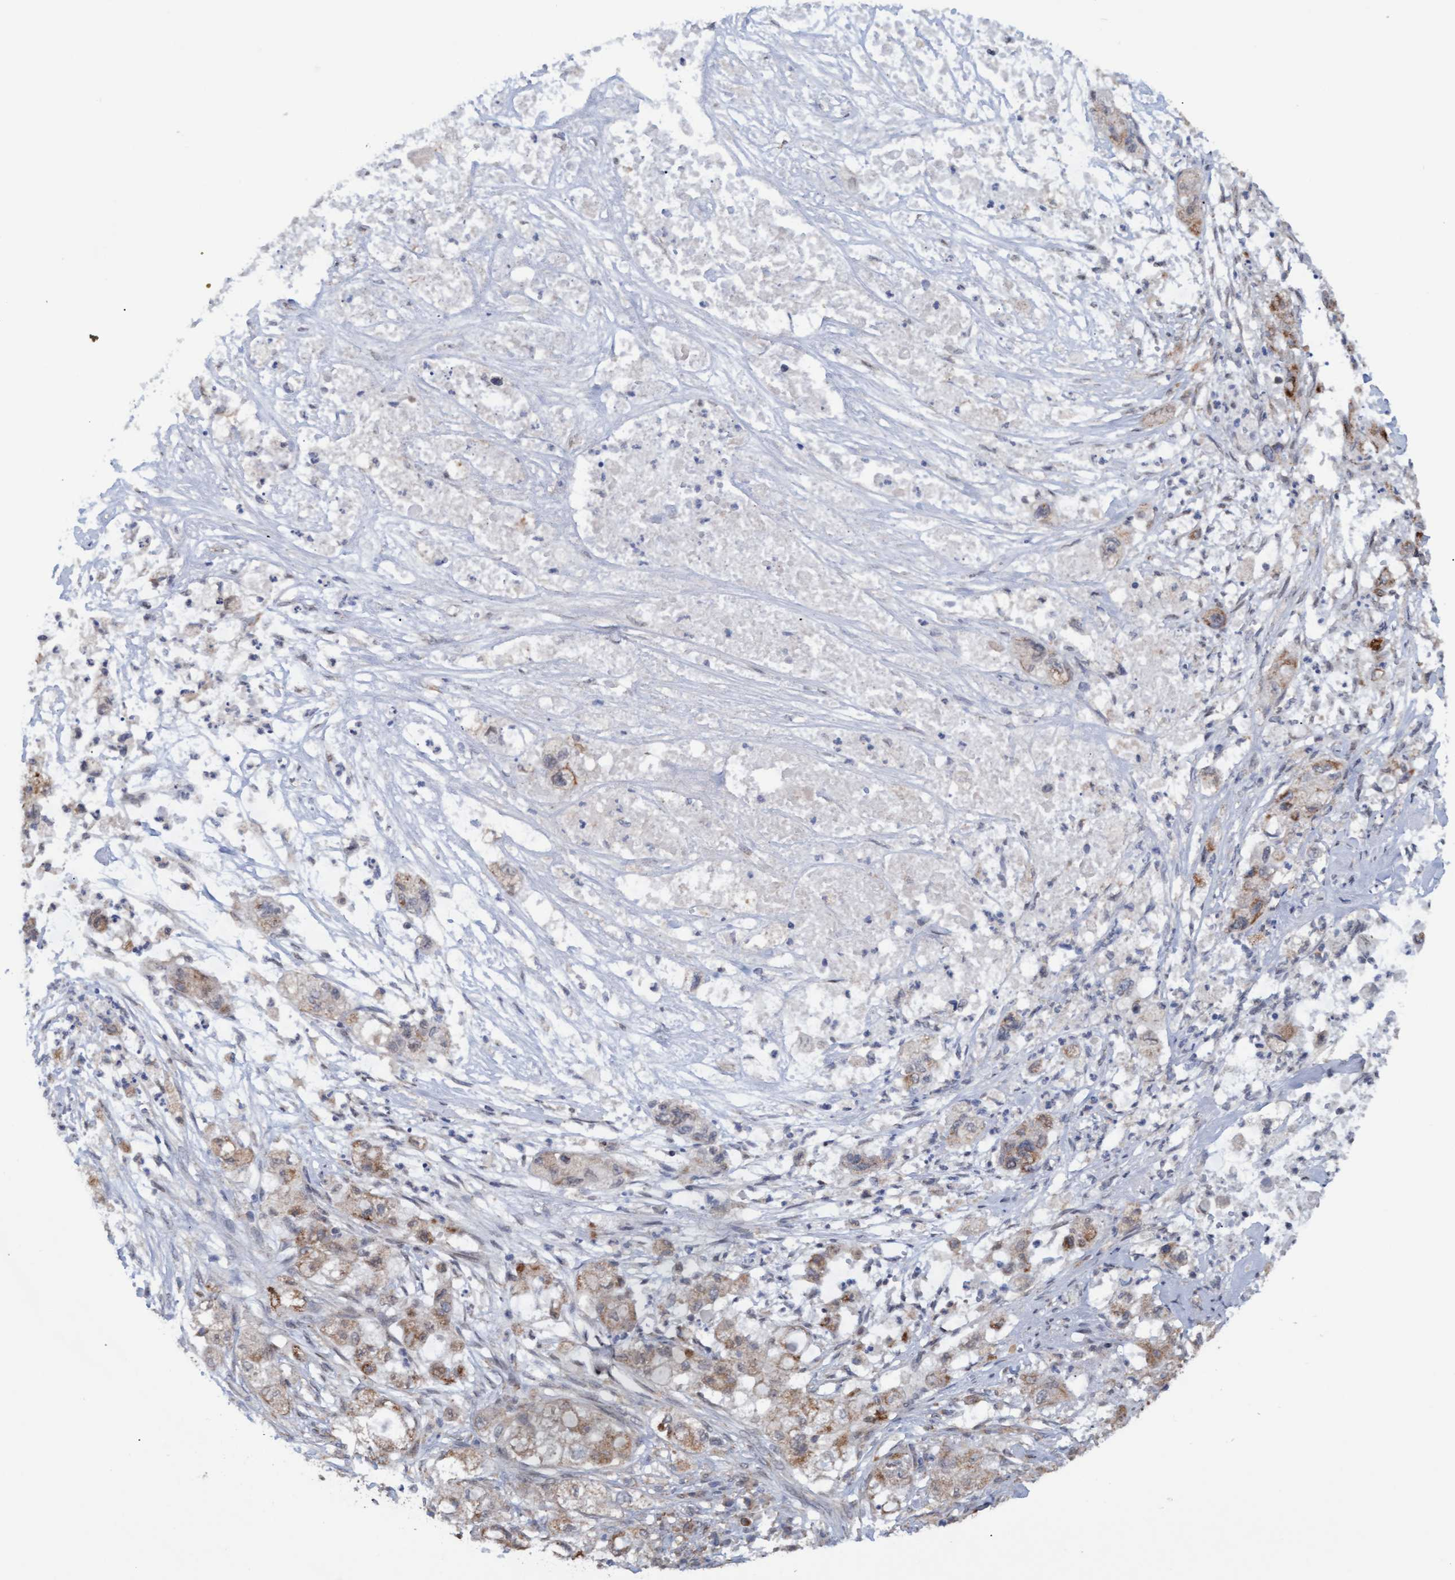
{"staining": {"intensity": "weak", "quantity": ">75%", "location": "cytoplasmic/membranous"}, "tissue": "pancreatic cancer", "cell_type": "Tumor cells", "image_type": "cancer", "snomed": [{"axis": "morphology", "description": "Adenocarcinoma, NOS"}, {"axis": "topography", "description": "Pancreas"}], "caption": "Protein expression by immunohistochemistry reveals weak cytoplasmic/membranous positivity in approximately >75% of tumor cells in pancreatic cancer.", "gene": "MGLL", "patient": {"sex": "female", "age": 78}}